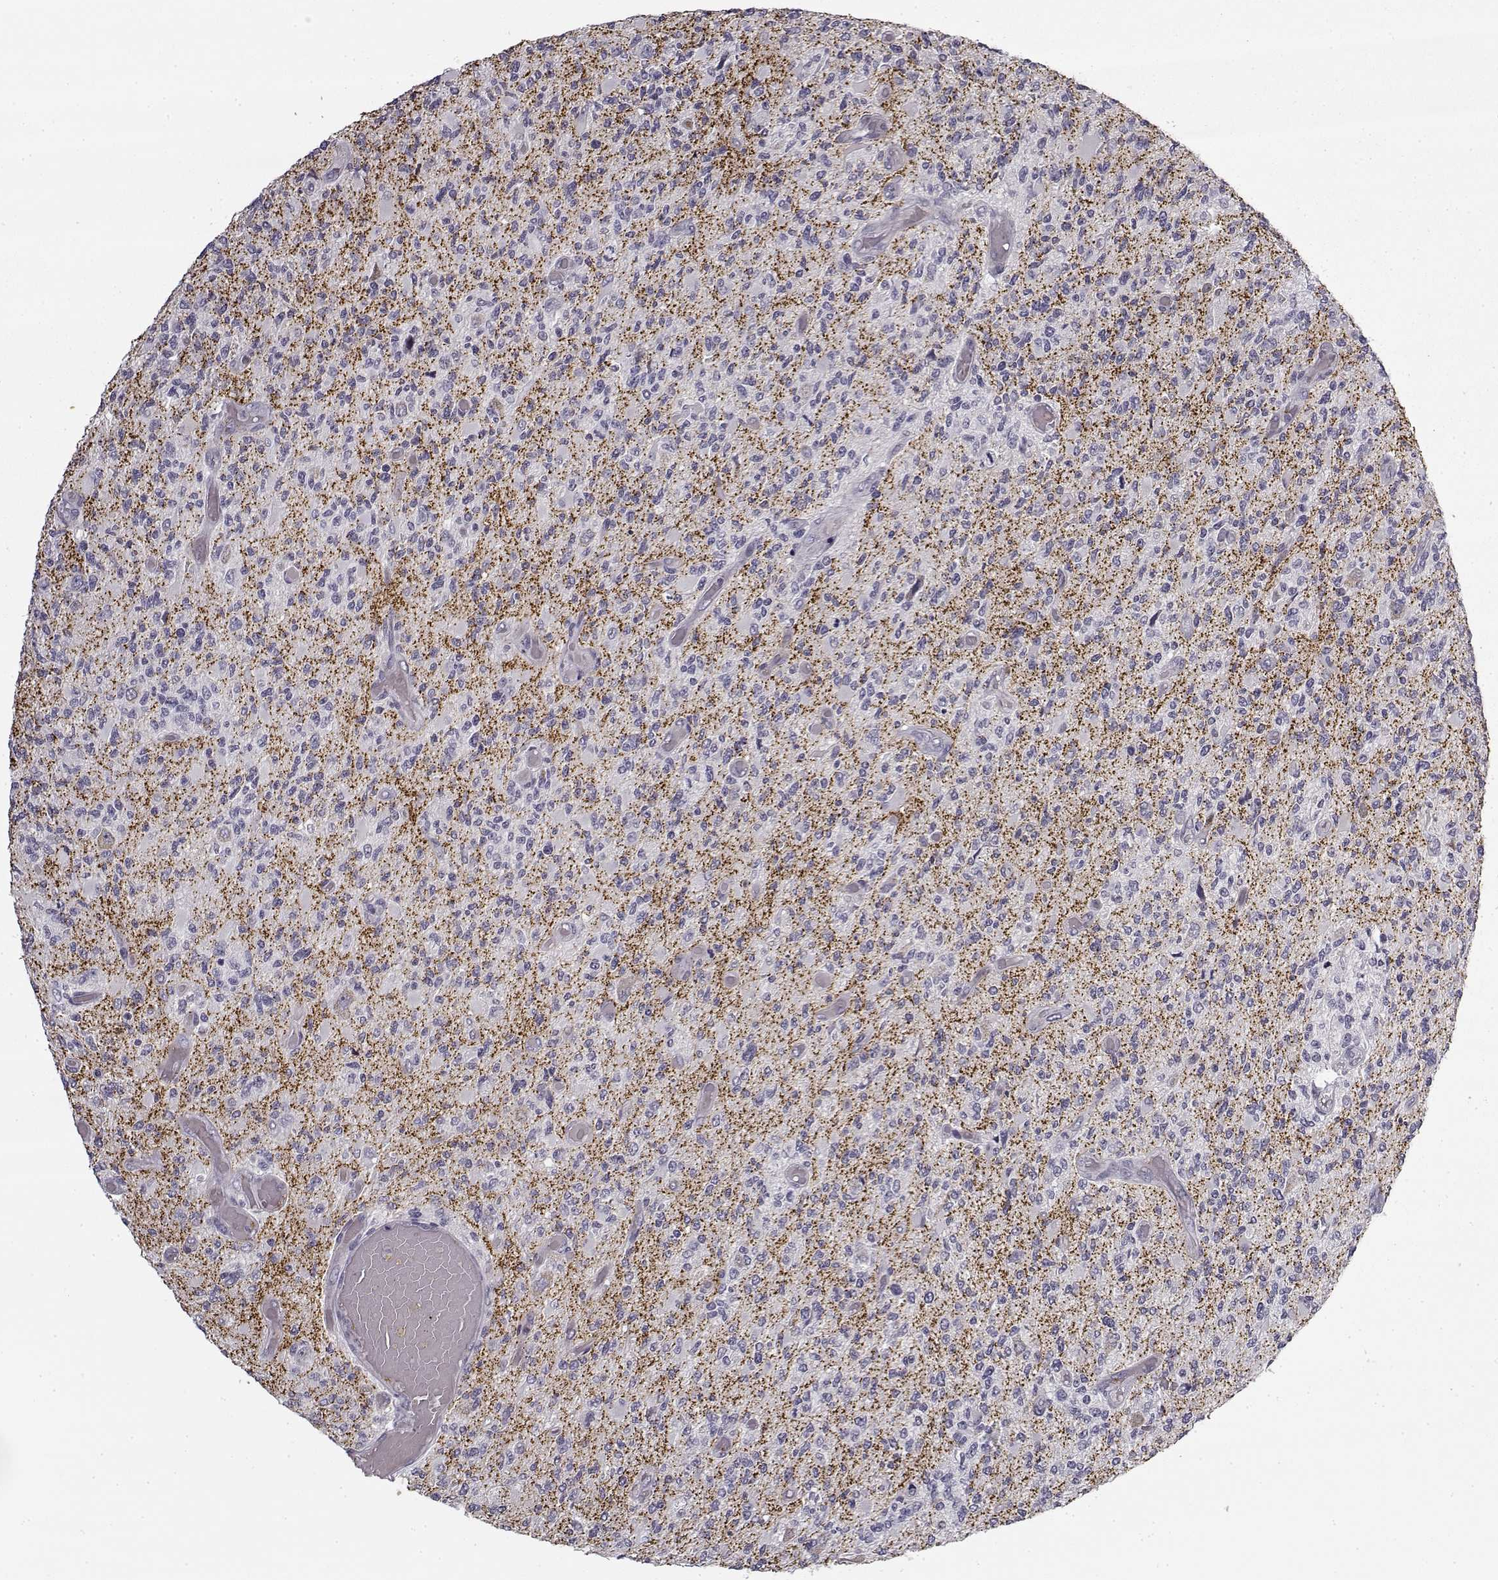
{"staining": {"intensity": "negative", "quantity": "none", "location": "none"}, "tissue": "glioma", "cell_type": "Tumor cells", "image_type": "cancer", "snomed": [{"axis": "morphology", "description": "Glioma, malignant, High grade"}, {"axis": "topography", "description": "Brain"}], "caption": "The micrograph reveals no staining of tumor cells in glioma. (Stains: DAB immunohistochemistry (IHC) with hematoxylin counter stain, Microscopy: brightfield microscopy at high magnification).", "gene": "SNCA", "patient": {"sex": "female", "age": 63}}